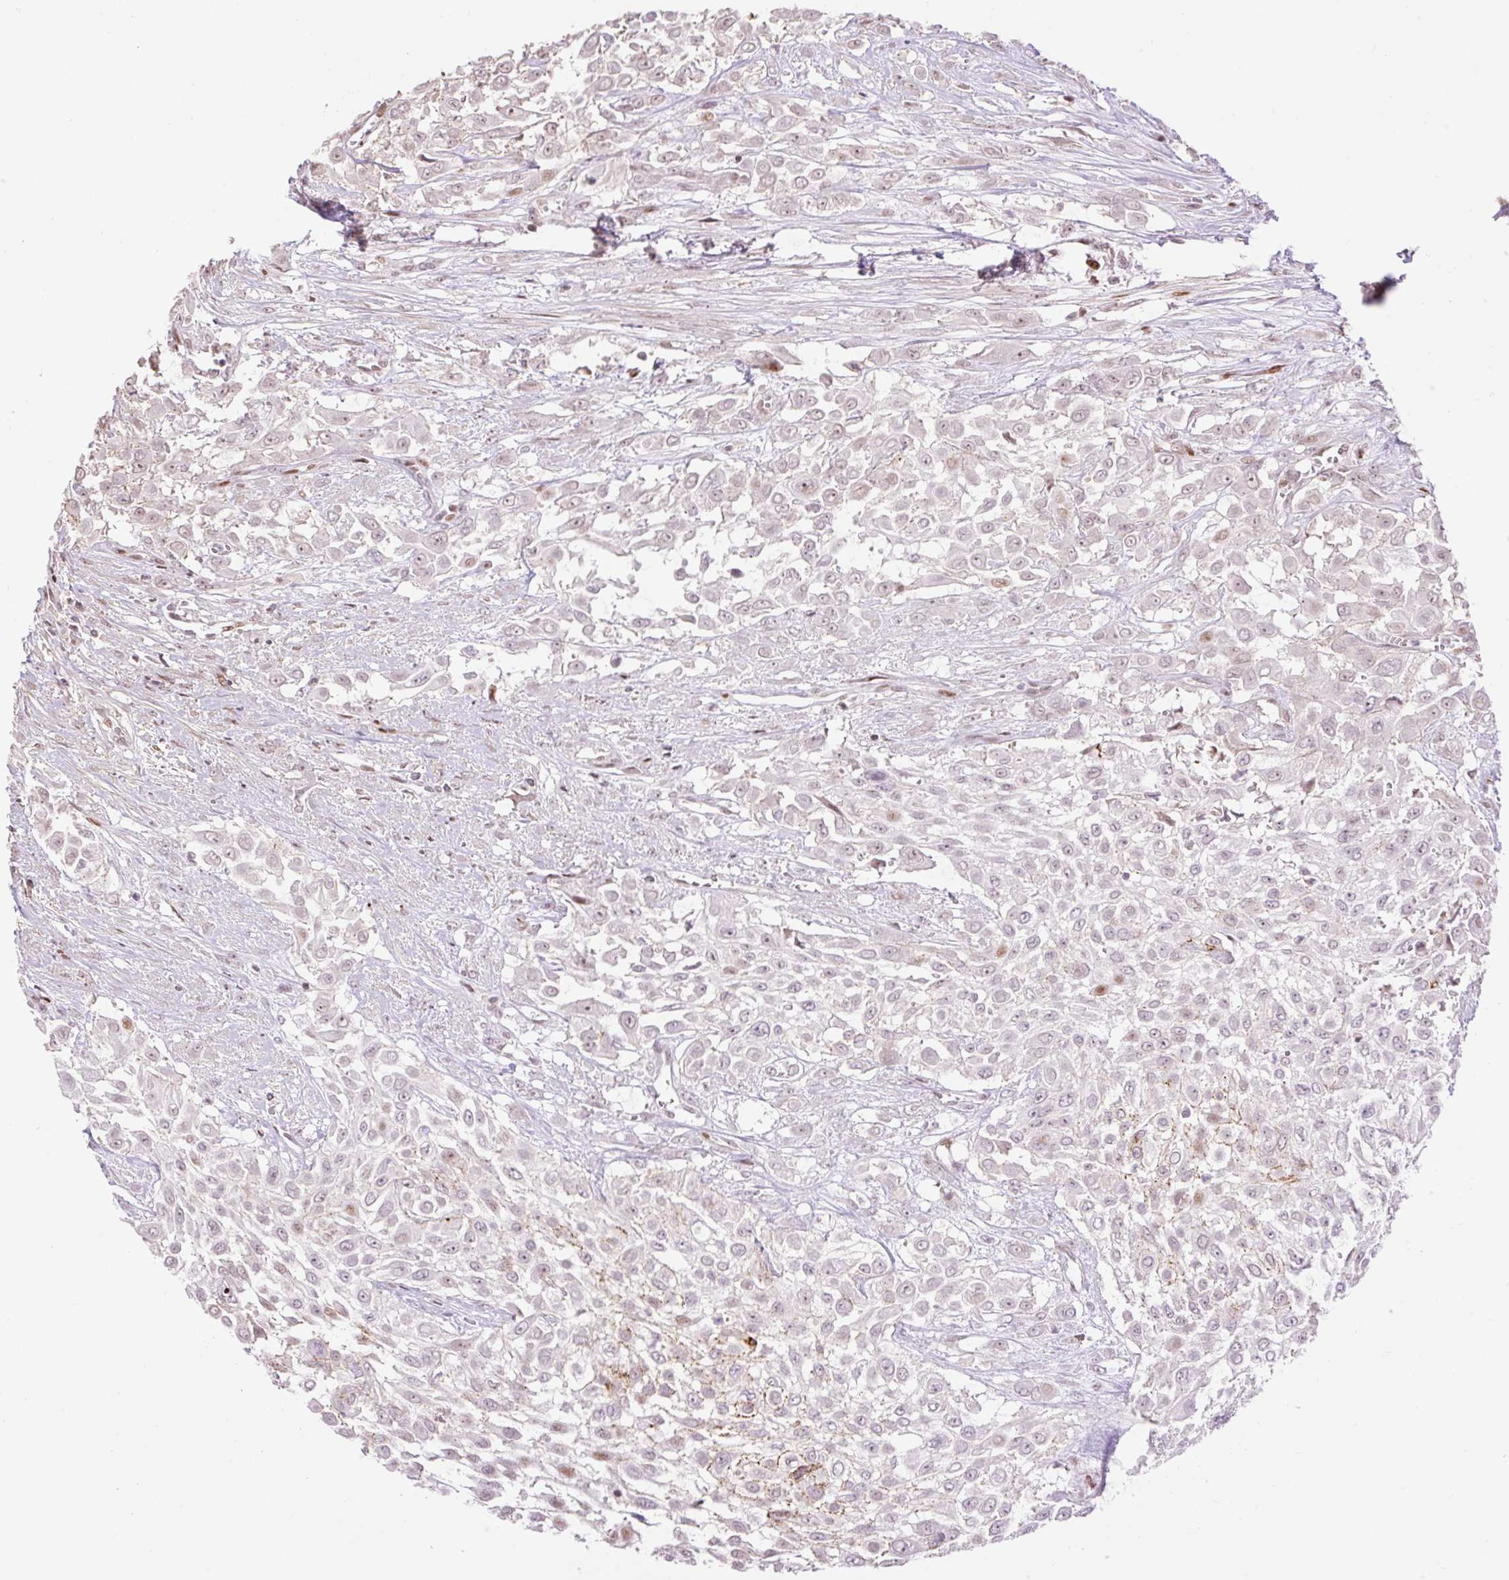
{"staining": {"intensity": "weak", "quantity": "25%-75%", "location": "nuclear"}, "tissue": "urothelial cancer", "cell_type": "Tumor cells", "image_type": "cancer", "snomed": [{"axis": "morphology", "description": "Urothelial carcinoma, High grade"}, {"axis": "topography", "description": "Urinary bladder"}], "caption": "Immunohistochemistry (DAB) staining of urothelial carcinoma (high-grade) reveals weak nuclear protein staining in about 25%-75% of tumor cells.", "gene": "RIPPLY3", "patient": {"sex": "male", "age": 57}}